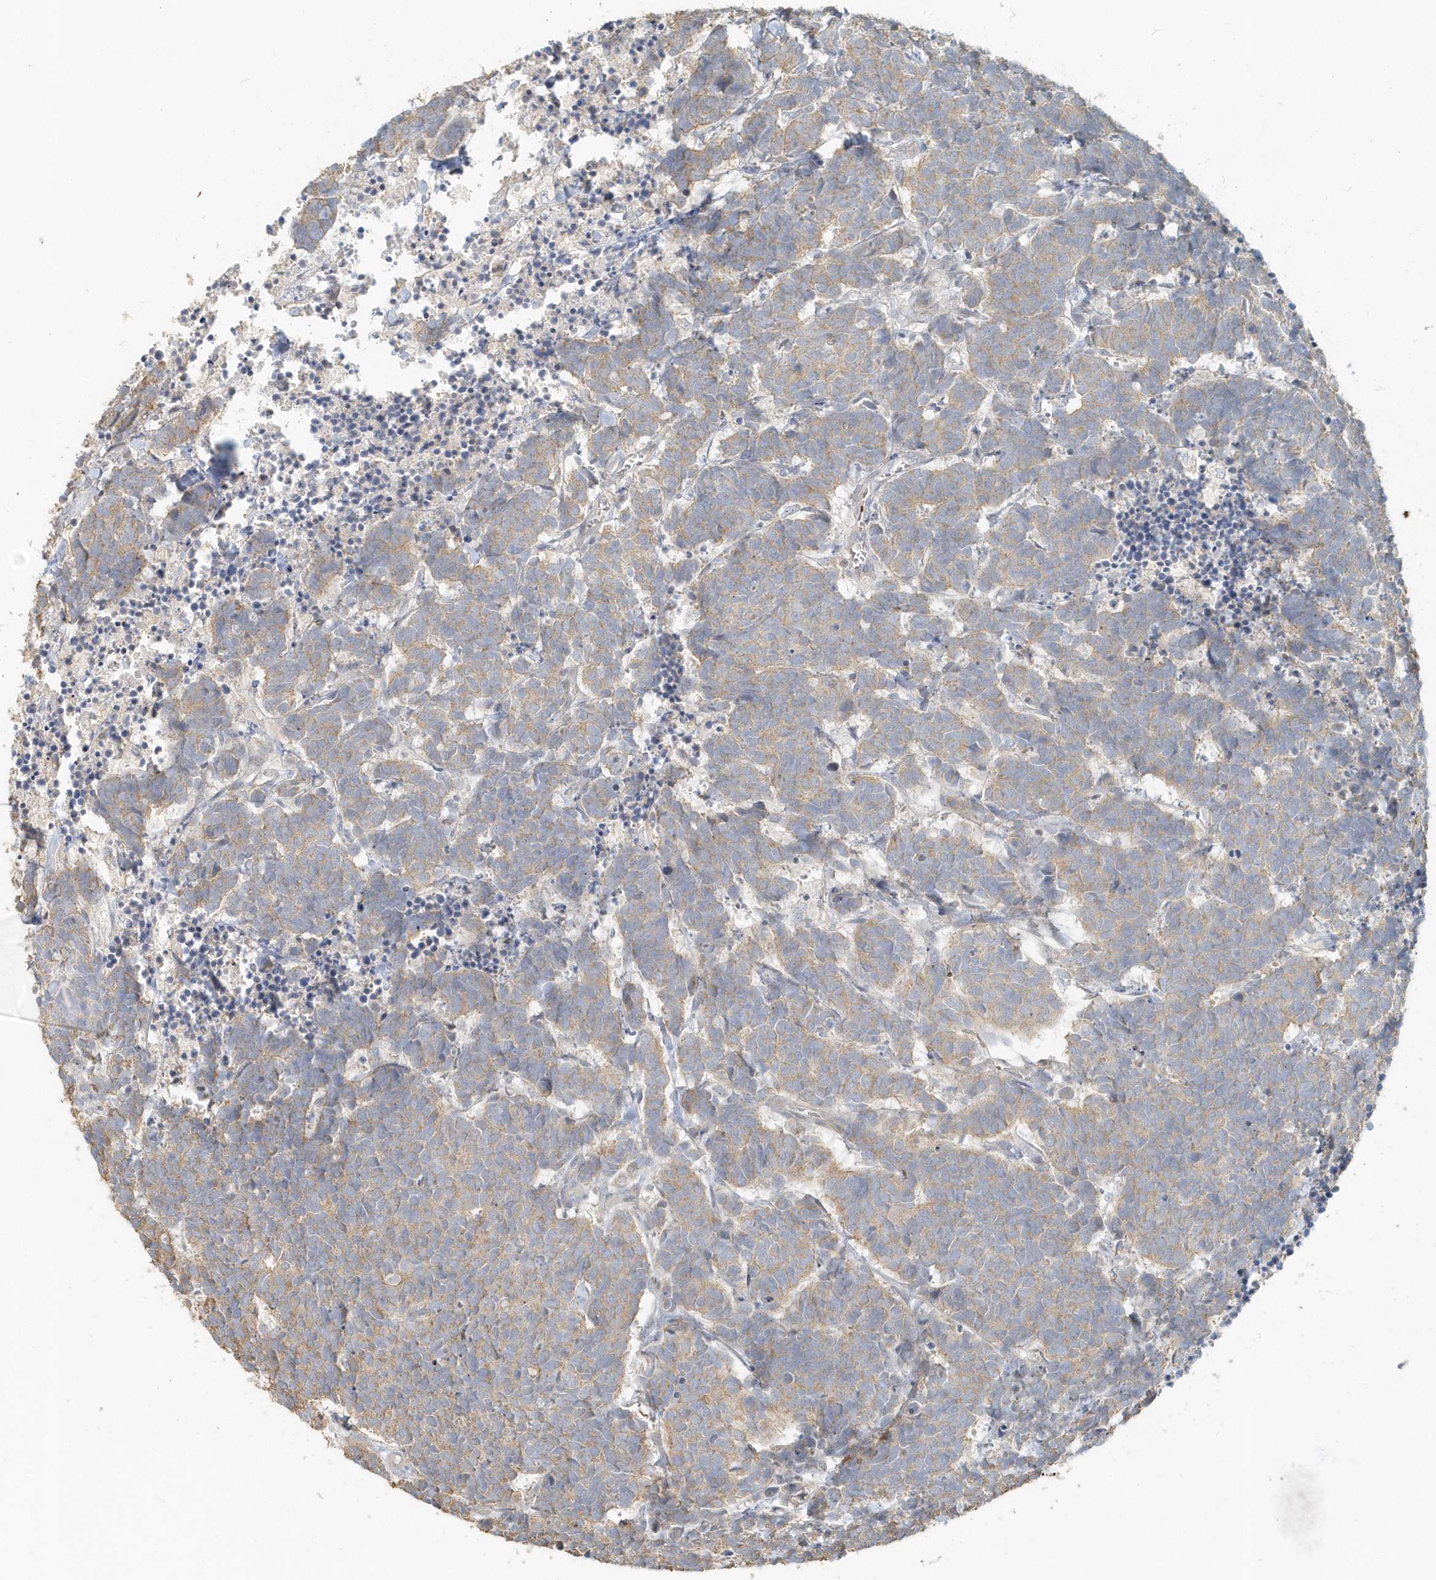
{"staining": {"intensity": "weak", "quantity": ">75%", "location": "cytoplasmic/membranous"}, "tissue": "carcinoid", "cell_type": "Tumor cells", "image_type": "cancer", "snomed": [{"axis": "morphology", "description": "Carcinoma, NOS"}, {"axis": "morphology", "description": "Carcinoid, malignant, NOS"}, {"axis": "topography", "description": "Urinary bladder"}], "caption": "Weak cytoplasmic/membranous staining for a protein is seen in approximately >75% of tumor cells of malignant carcinoid using IHC.", "gene": "MMRN1", "patient": {"sex": "male", "age": 57}}